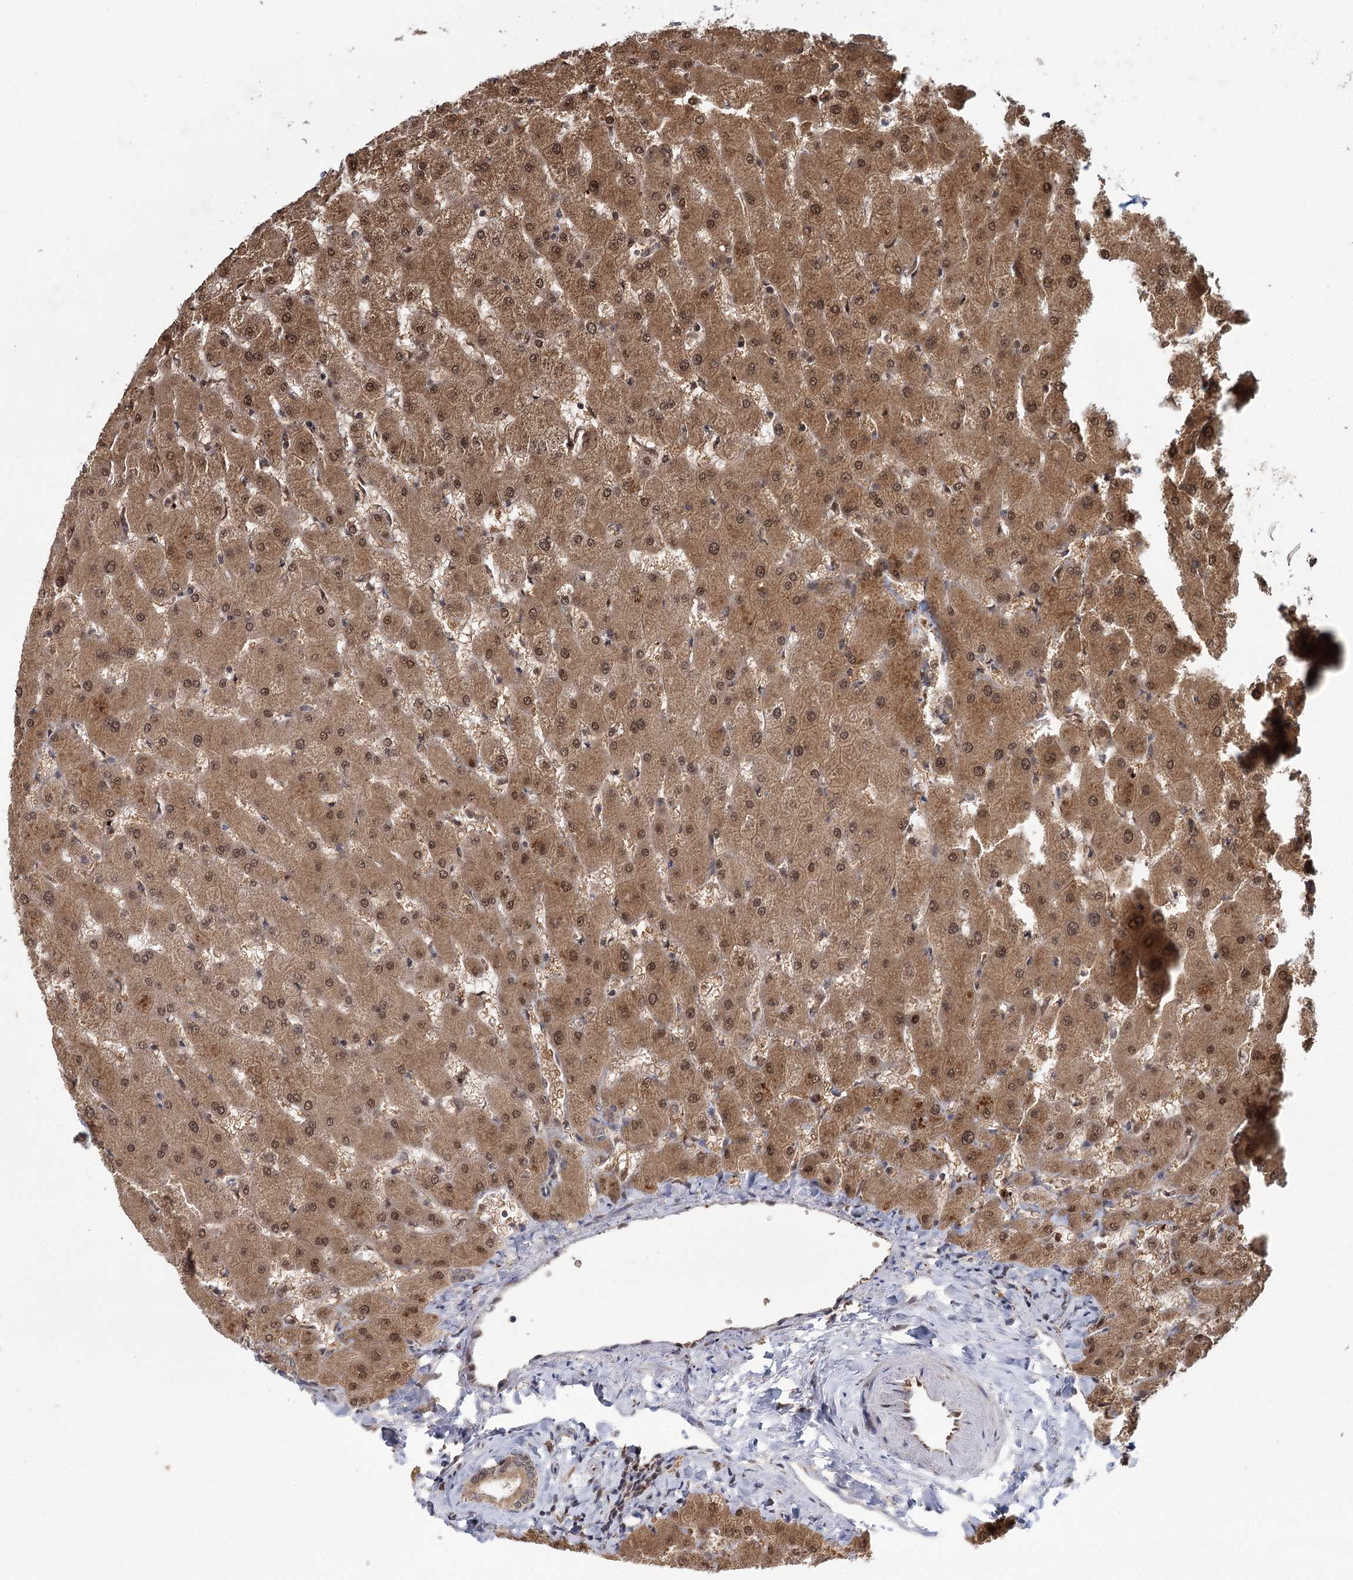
{"staining": {"intensity": "moderate", "quantity": ">75%", "location": "cytoplasmic/membranous,nuclear"}, "tissue": "liver", "cell_type": "Cholangiocytes", "image_type": "normal", "snomed": [{"axis": "morphology", "description": "Normal tissue, NOS"}, {"axis": "topography", "description": "Liver"}], "caption": "A medium amount of moderate cytoplasmic/membranous,nuclear expression is identified in about >75% of cholangiocytes in unremarkable liver. The staining was performed using DAB (3,3'-diaminobenzidine), with brown indicating positive protein expression. Nuclei are stained blue with hematoxylin.", "gene": "N6AMT1", "patient": {"sex": "female", "age": 63}}